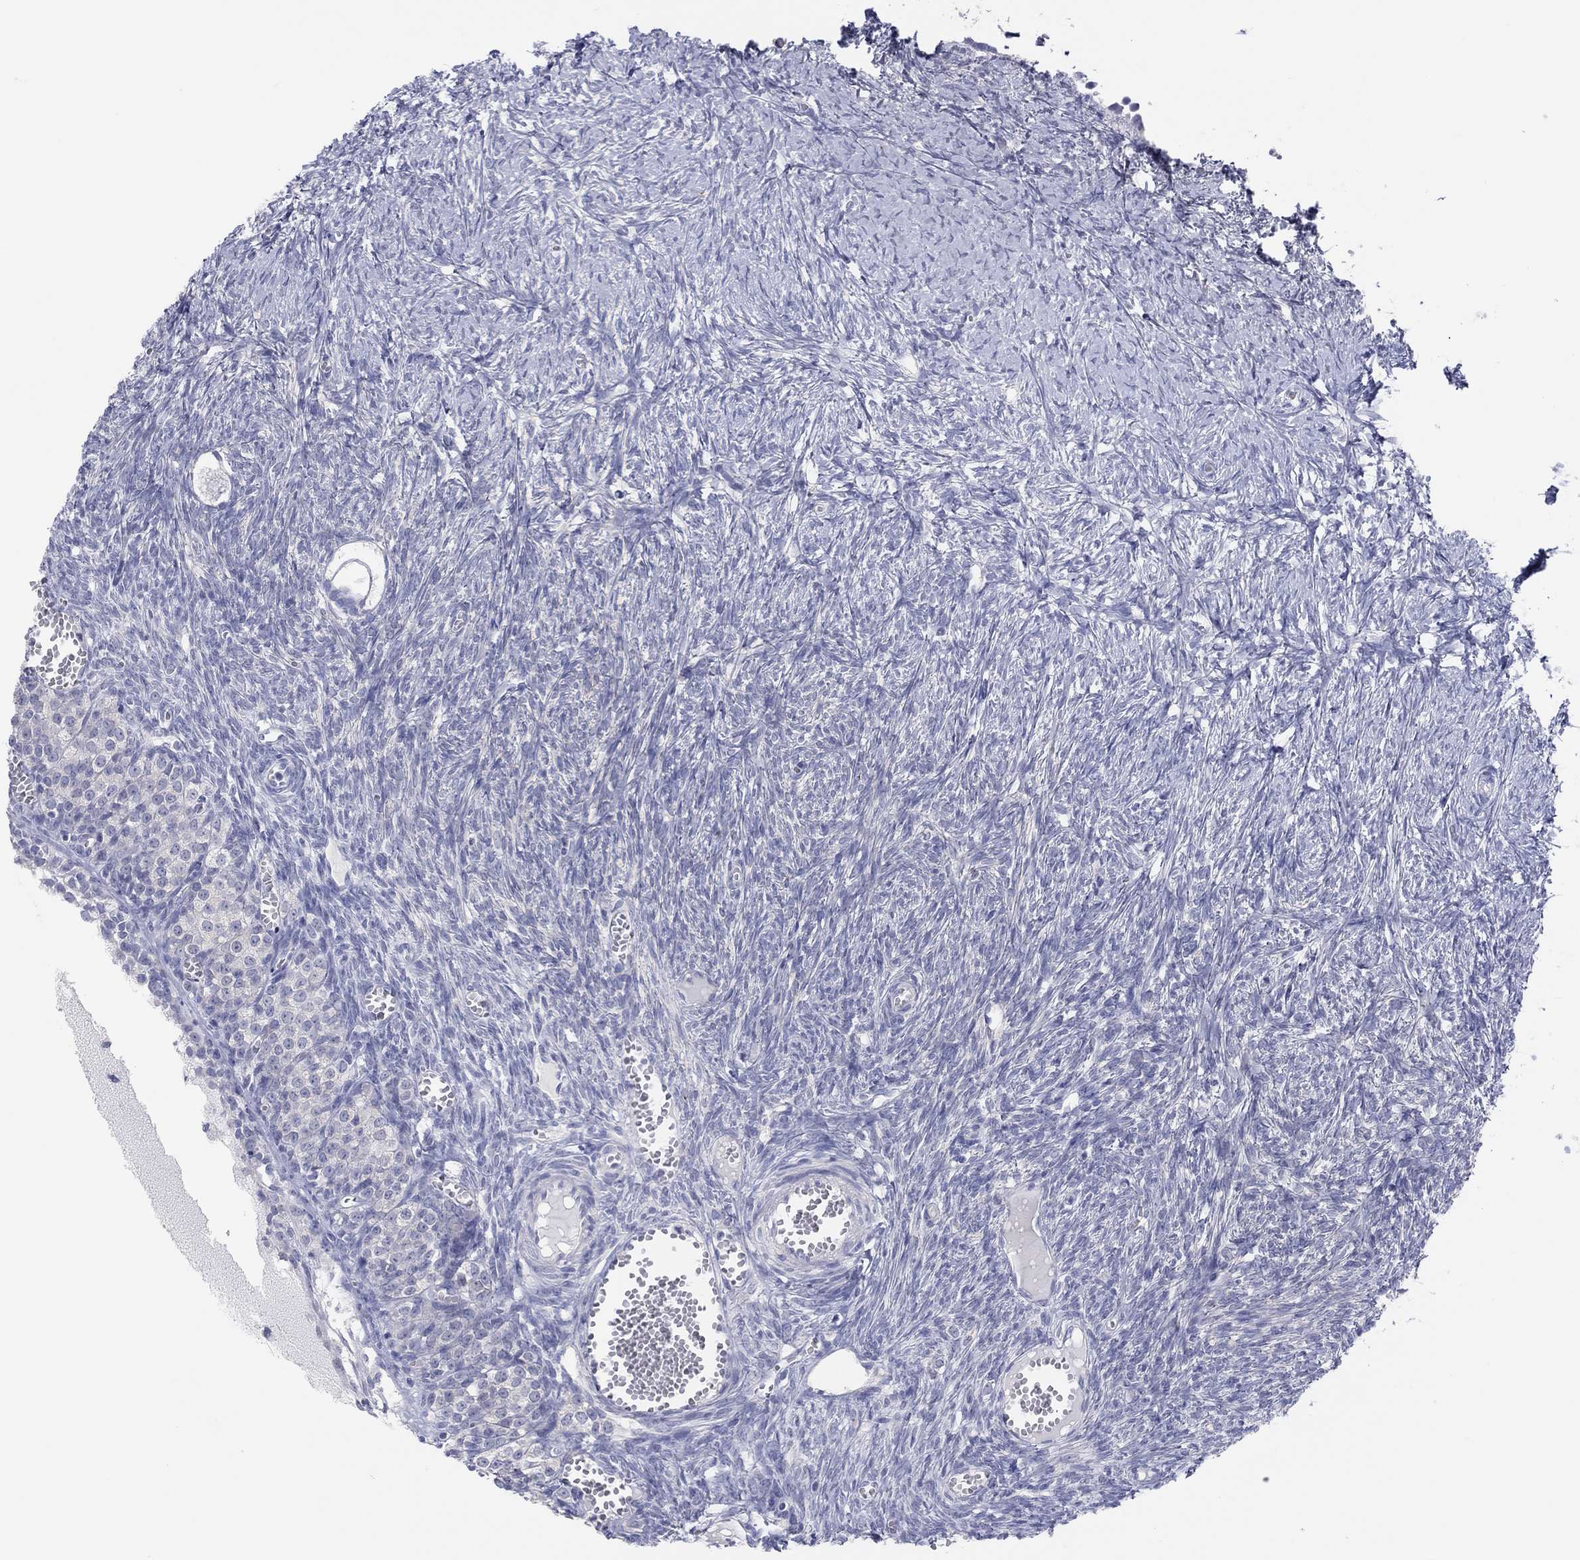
{"staining": {"intensity": "negative", "quantity": "none", "location": "none"}, "tissue": "ovary", "cell_type": "Follicle cells", "image_type": "normal", "snomed": [{"axis": "morphology", "description": "Normal tissue, NOS"}, {"axis": "topography", "description": "Ovary"}], "caption": "IHC image of normal ovary: ovary stained with DAB shows no significant protein staining in follicle cells.", "gene": "CPNE6", "patient": {"sex": "female", "age": 43}}